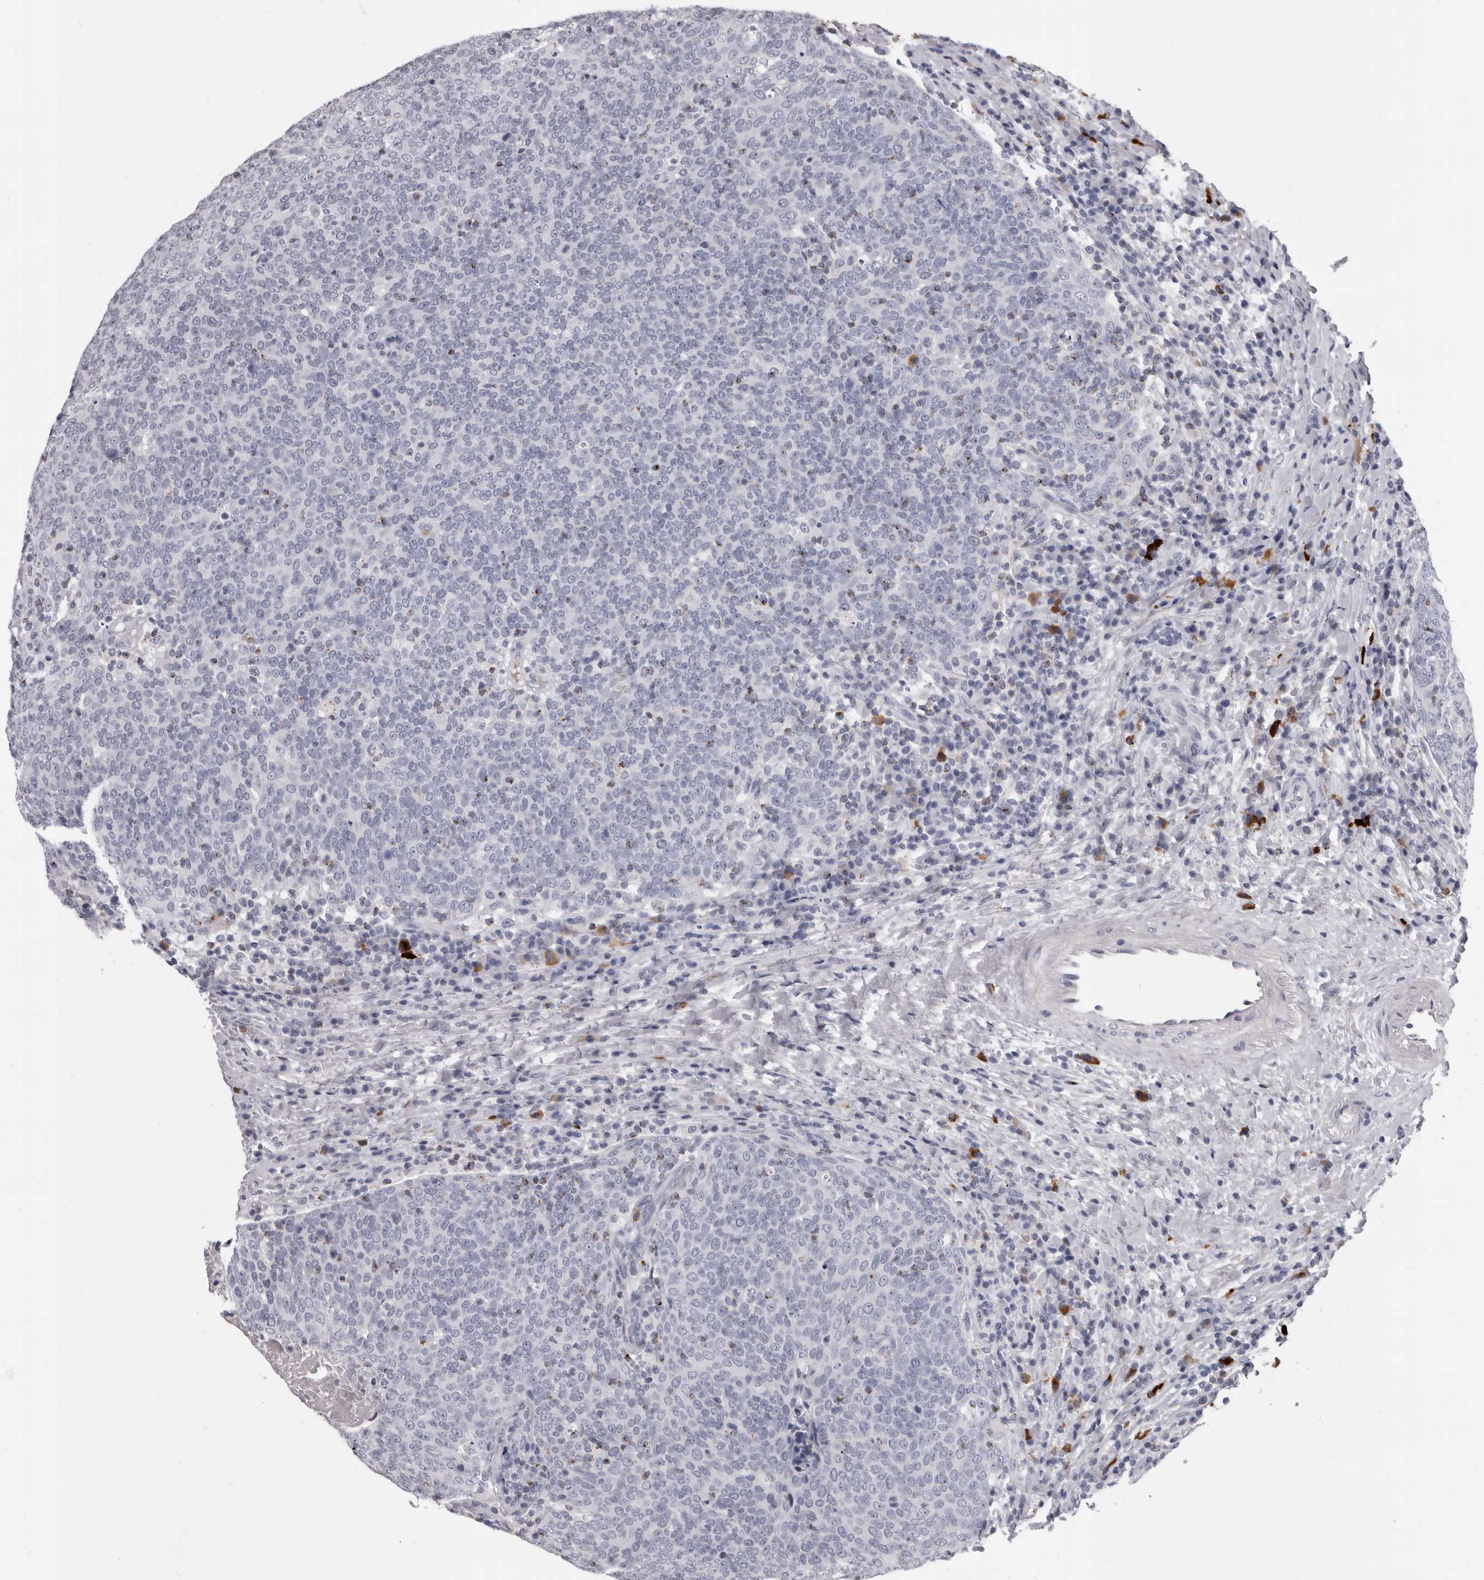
{"staining": {"intensity": "negative", "quantity": "none", "location": "none"}, "tissue": "head and neck cancer", "cell_type": "Tumor cells", "image_type": "cancer", "snomed": [{"axis": "morphology", "description": "Squamous cell carcinoma, NOS"}, {"axis": "morphology", "description": "Squamous cell carcinoma, metastatic, NOS"}, {"axis": "topography", "description": "Lymph node"}, {"axis": "topography", "description": "Head-Neck"}], "caption": "There is no significant staining in tumor cells of head and neck cancer.", "gene": "GZMH", "patient": {"sex": "male", "age": 62}}